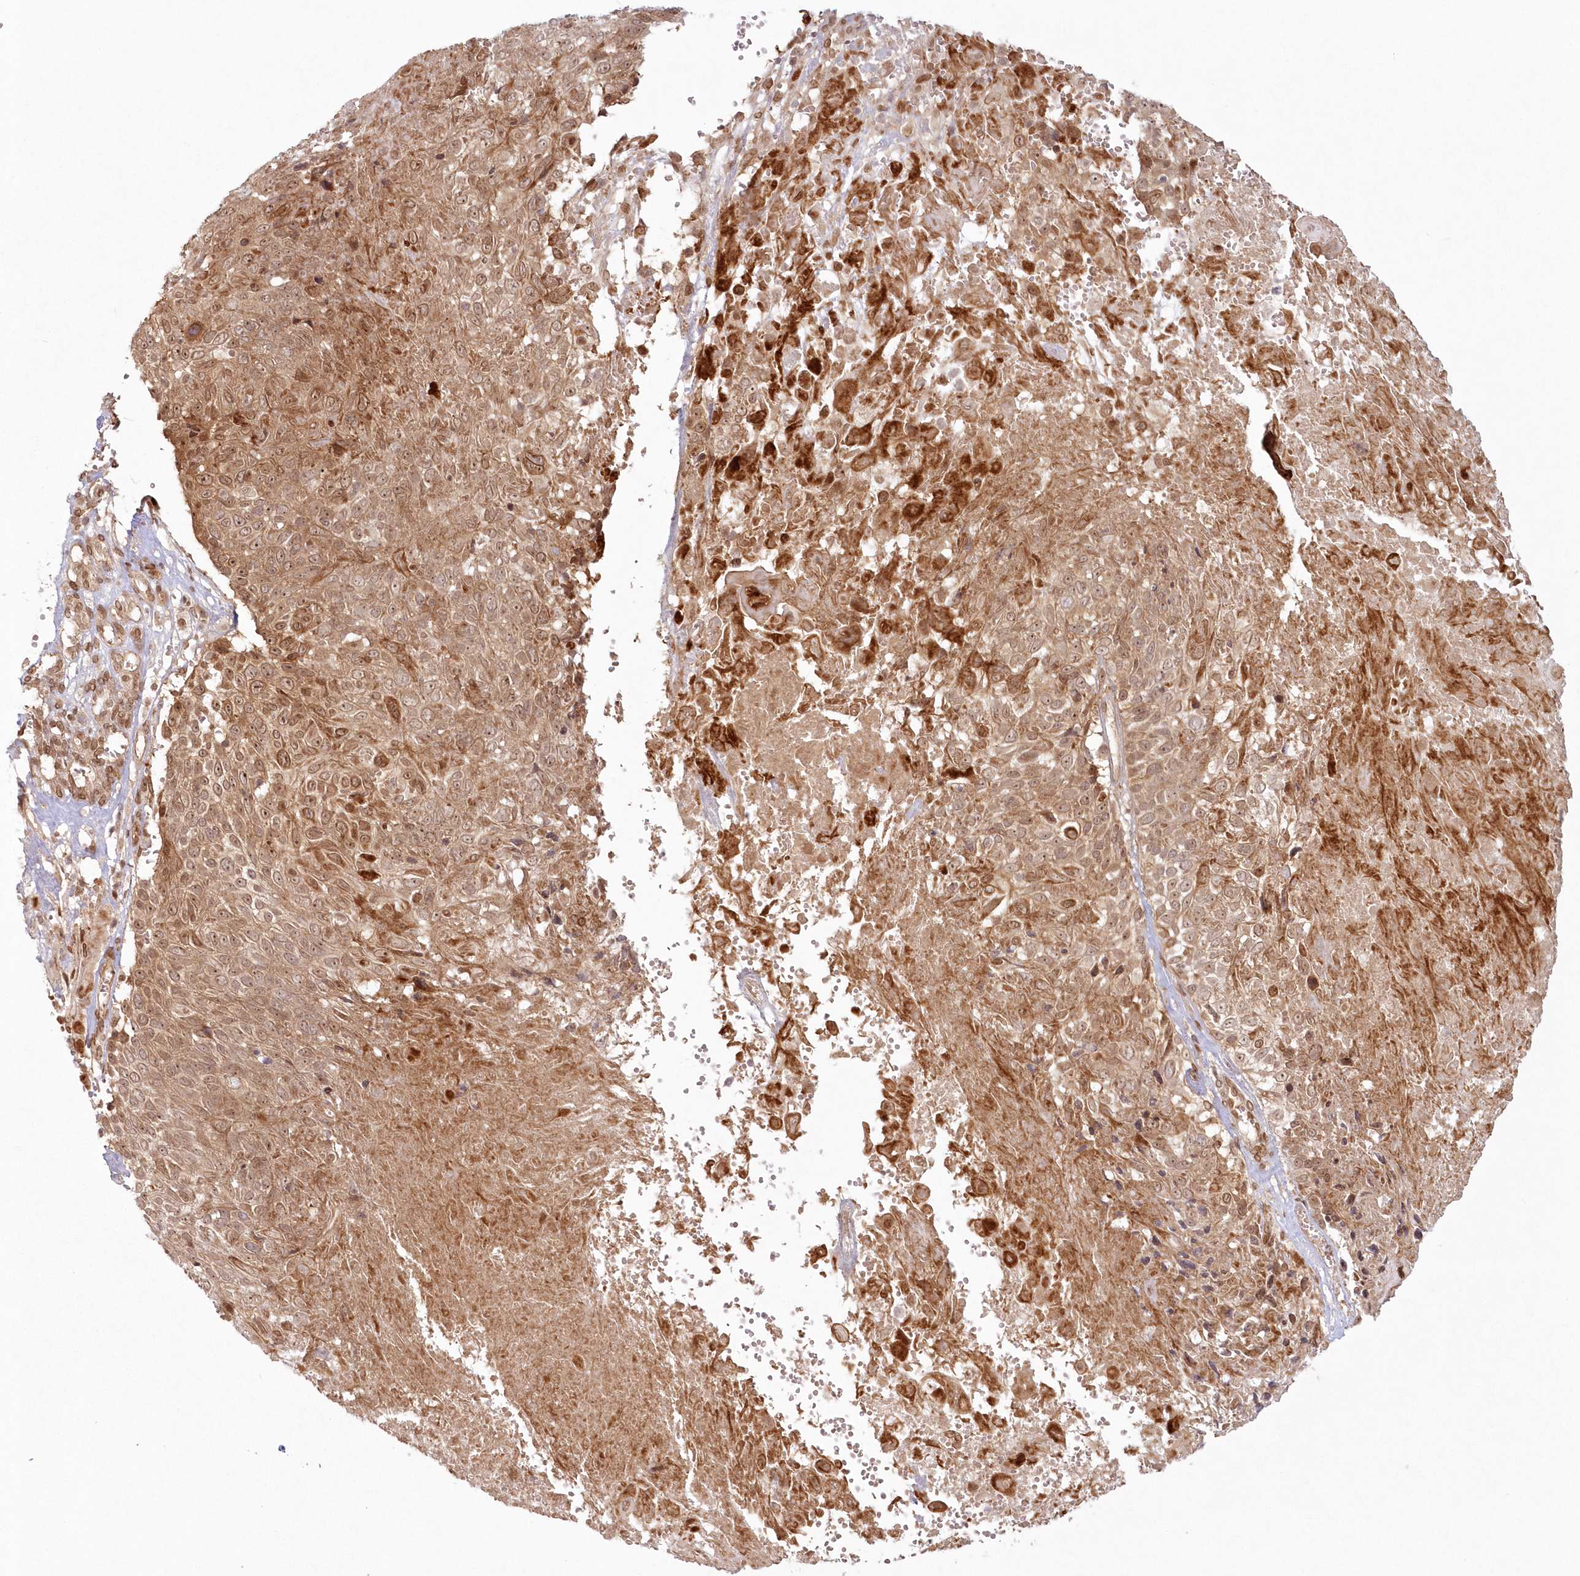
{"staining": {"intensity": "moderate", "quantity": ">75%", "location": "cytoplasmic/membranous,nuclear"}, "tissue": "cervical cancer", "cell_type": "Tumor cells", "image_type": "cancer", "snomed": [{"axis": "morphology", "description": "Squamous cell carcinoma, NOS"}, {"axis": "topography", "description": "Cervix"}], "caption": "This micrograph shows immunohistochemistry (IHC) staining of human cervical cancer (squamous cell carcinoma), with medium moderate cytoplasmic/membranous and nuclear positivity in about >75% of tumor cells.", "gene": "TOGARAM2", "patient": {"sex": "female", "age": 74}}